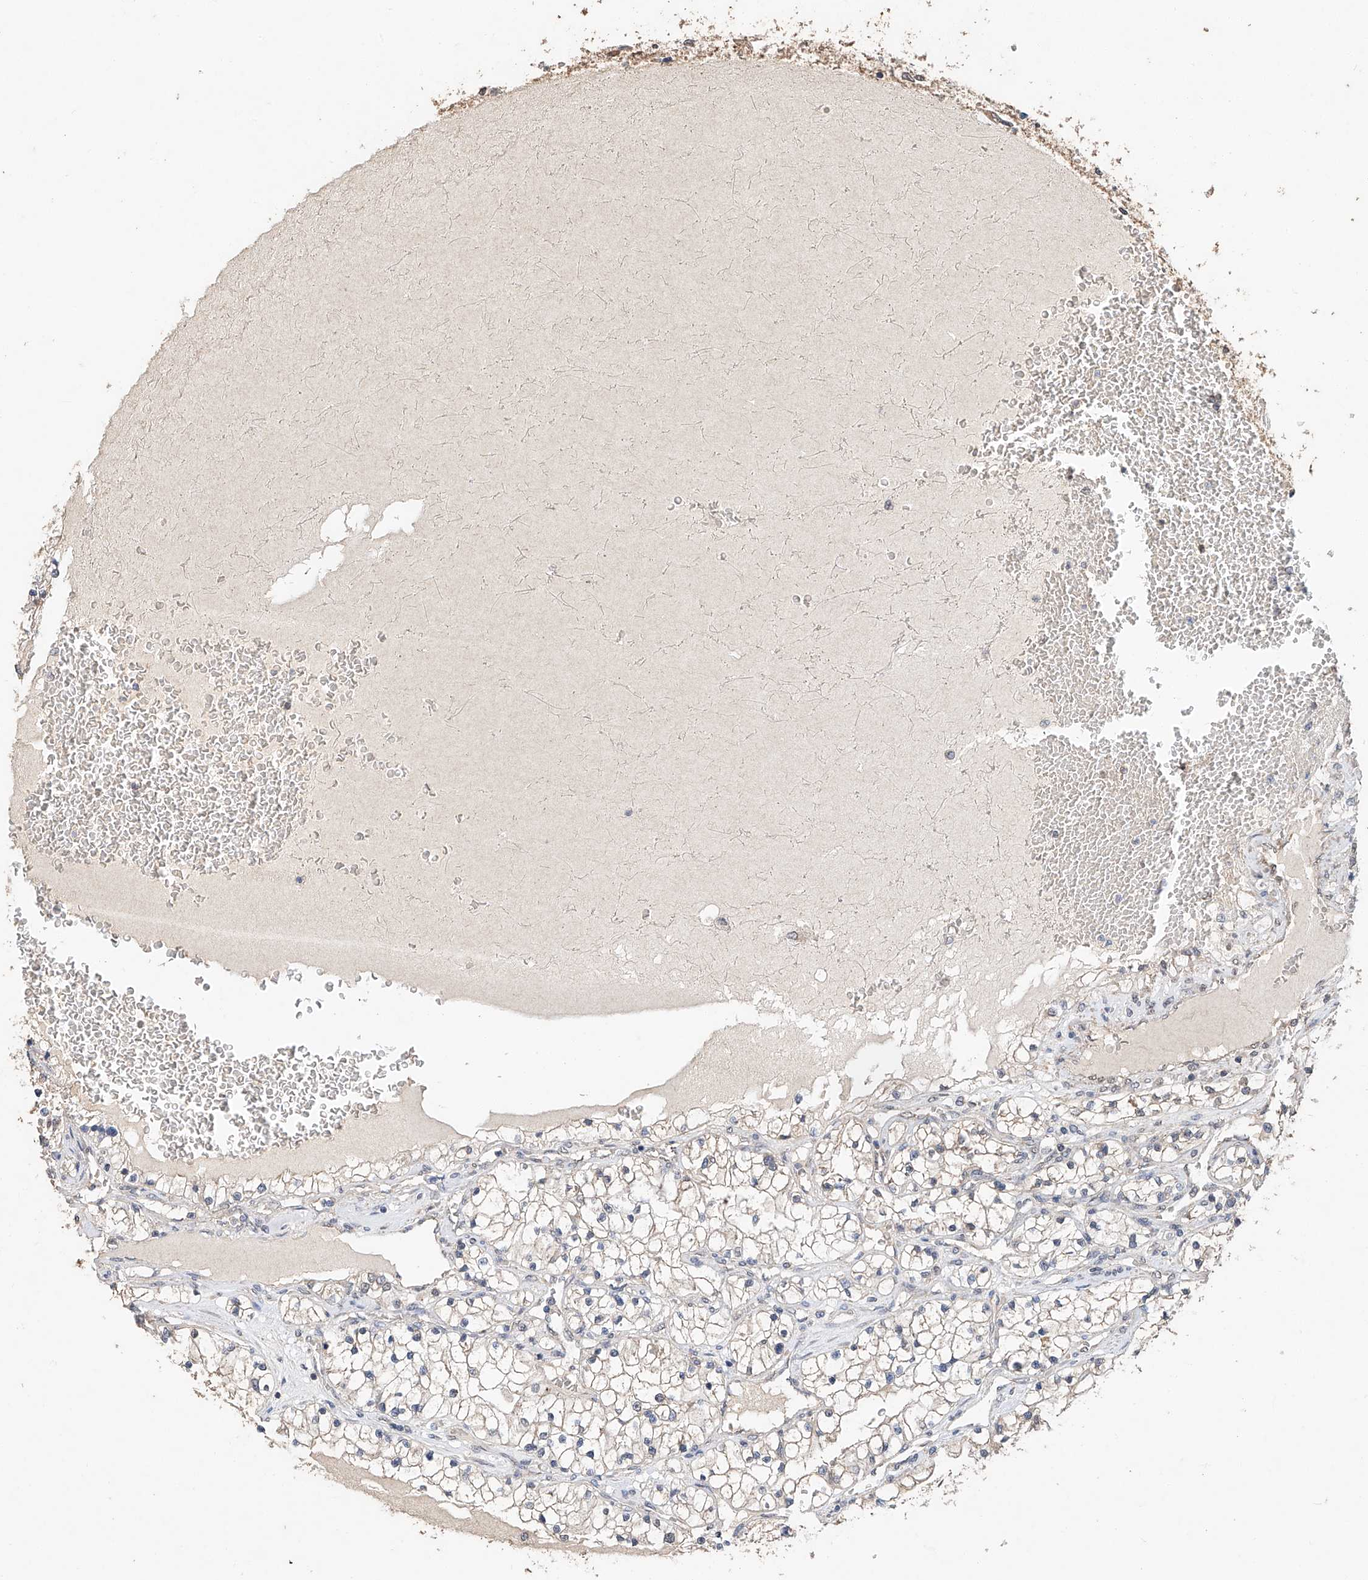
{"staining": {"intensity": "negative", "quantity": "none", "location": "none"}, "tissue": "renal cancer", "cell_type": "Tumor cells", "image_type": "cancer", "snomed": [{"axis": "morphology", "description": "Adenocarcinoma, NOS"}, {"axis": "topography", "description": "Kidney"}], "caption": "A high-resolution photomicrograph shows immunohistochemistry staining of adenocarcinoma (renal), which demonstrates no significant positivity in tumor cells.", "gene": "CERS4", "patient": {"sex": "male", "age": 68}}